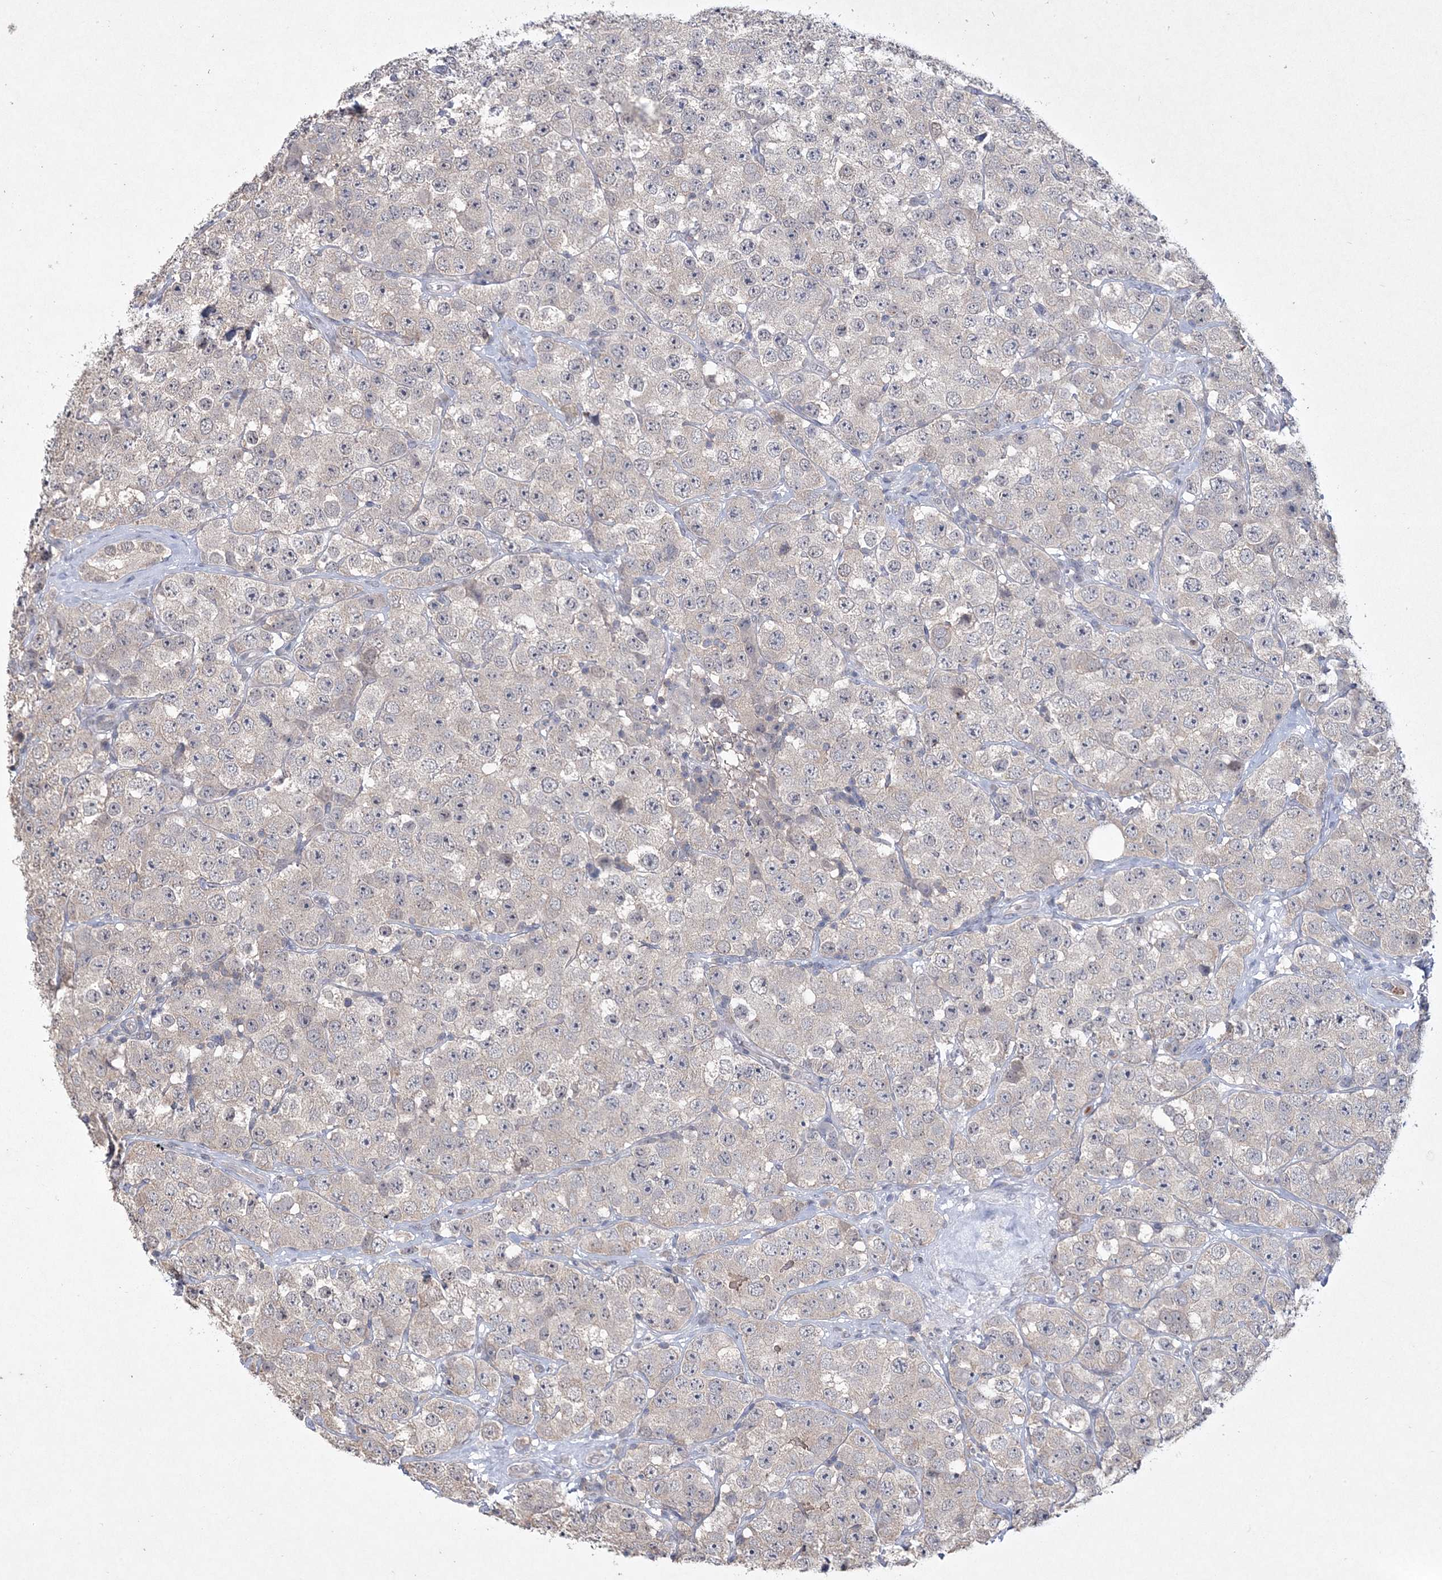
{"staining": {"intensity": "negative", "quantity": "none", "location": "none"}, "tissue": "testis cancer", "cell_type": "Tumor cells", "image_type": "cancer", "snomed": [{"axis": "morphology", "description": "Seminoma, NOS"}, {"axis": "topography", "description": "Testis"}], "caption": "Tumor cells are negative for brown protein staining in testis seminoma. The staining was performed using DAB to visualize the protein expression in brown, while the nuclei were stained in blue with hematoxylin (Magnification: 20x).", "gene": "DPCD", "patient": {"sex": "male", "age": 28}}